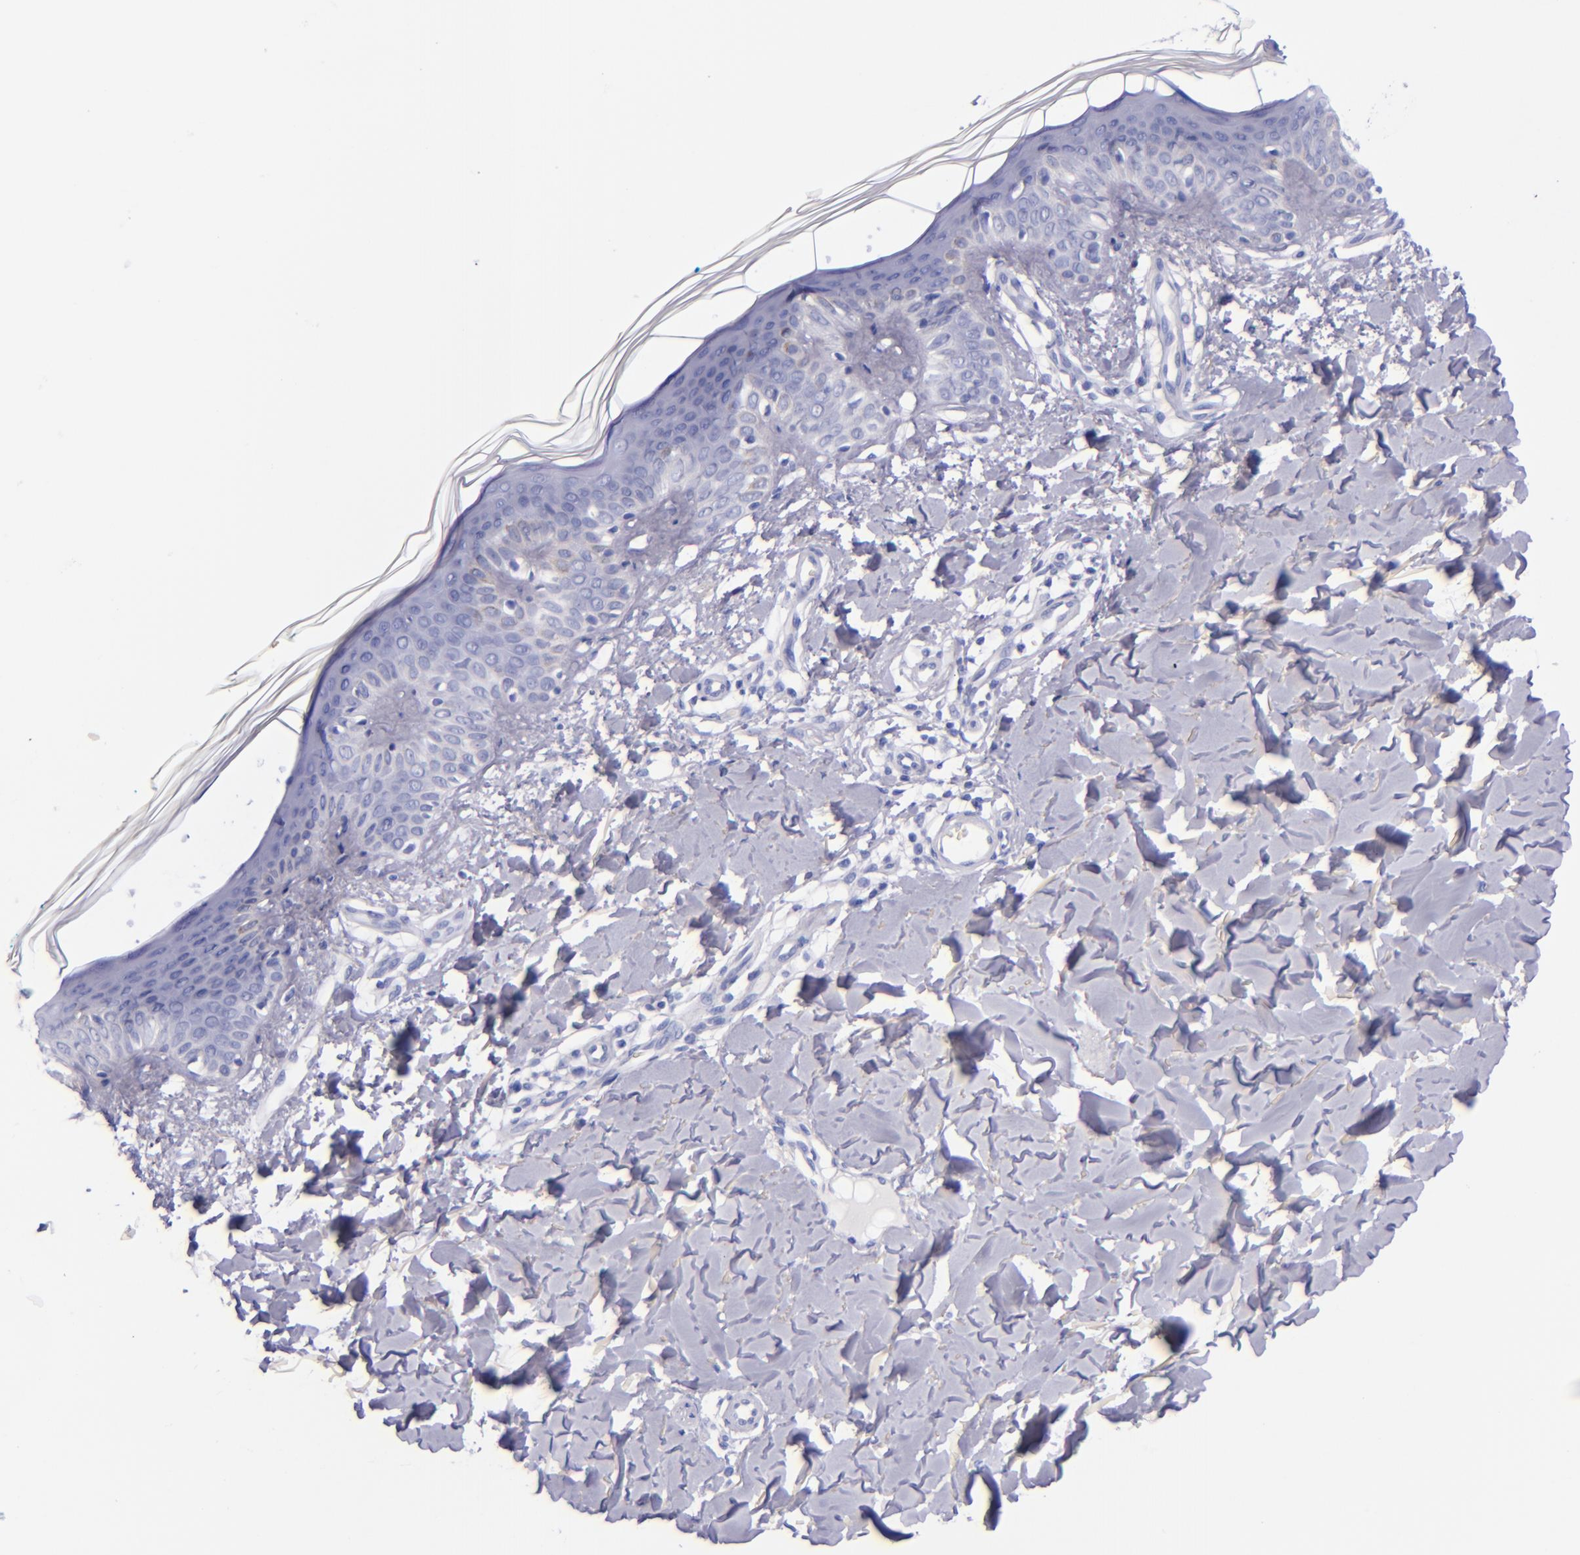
{"staining": {"intensity": "negative", "quantity": "none", "location": "none"}, "tissue": "skin", "cell_type": "Fibroblasts", "image_type": "normal", "snomed": [{"axis": "morphology", "description": "Normal tissue, NOS"}, {"axis": "topography", "description": "Skin"}], "caption": "Immunohistochemical staining of normal human skin reveals no significant positivity in fibroblasts. (Stains: DAB immunohistochemistry (IHC) with hematoxylin counter stain, Microscopy: brightfield microscopy at high magnification).", "gene": "LAG3", "patient": {"sex": "male", "age": 32}}